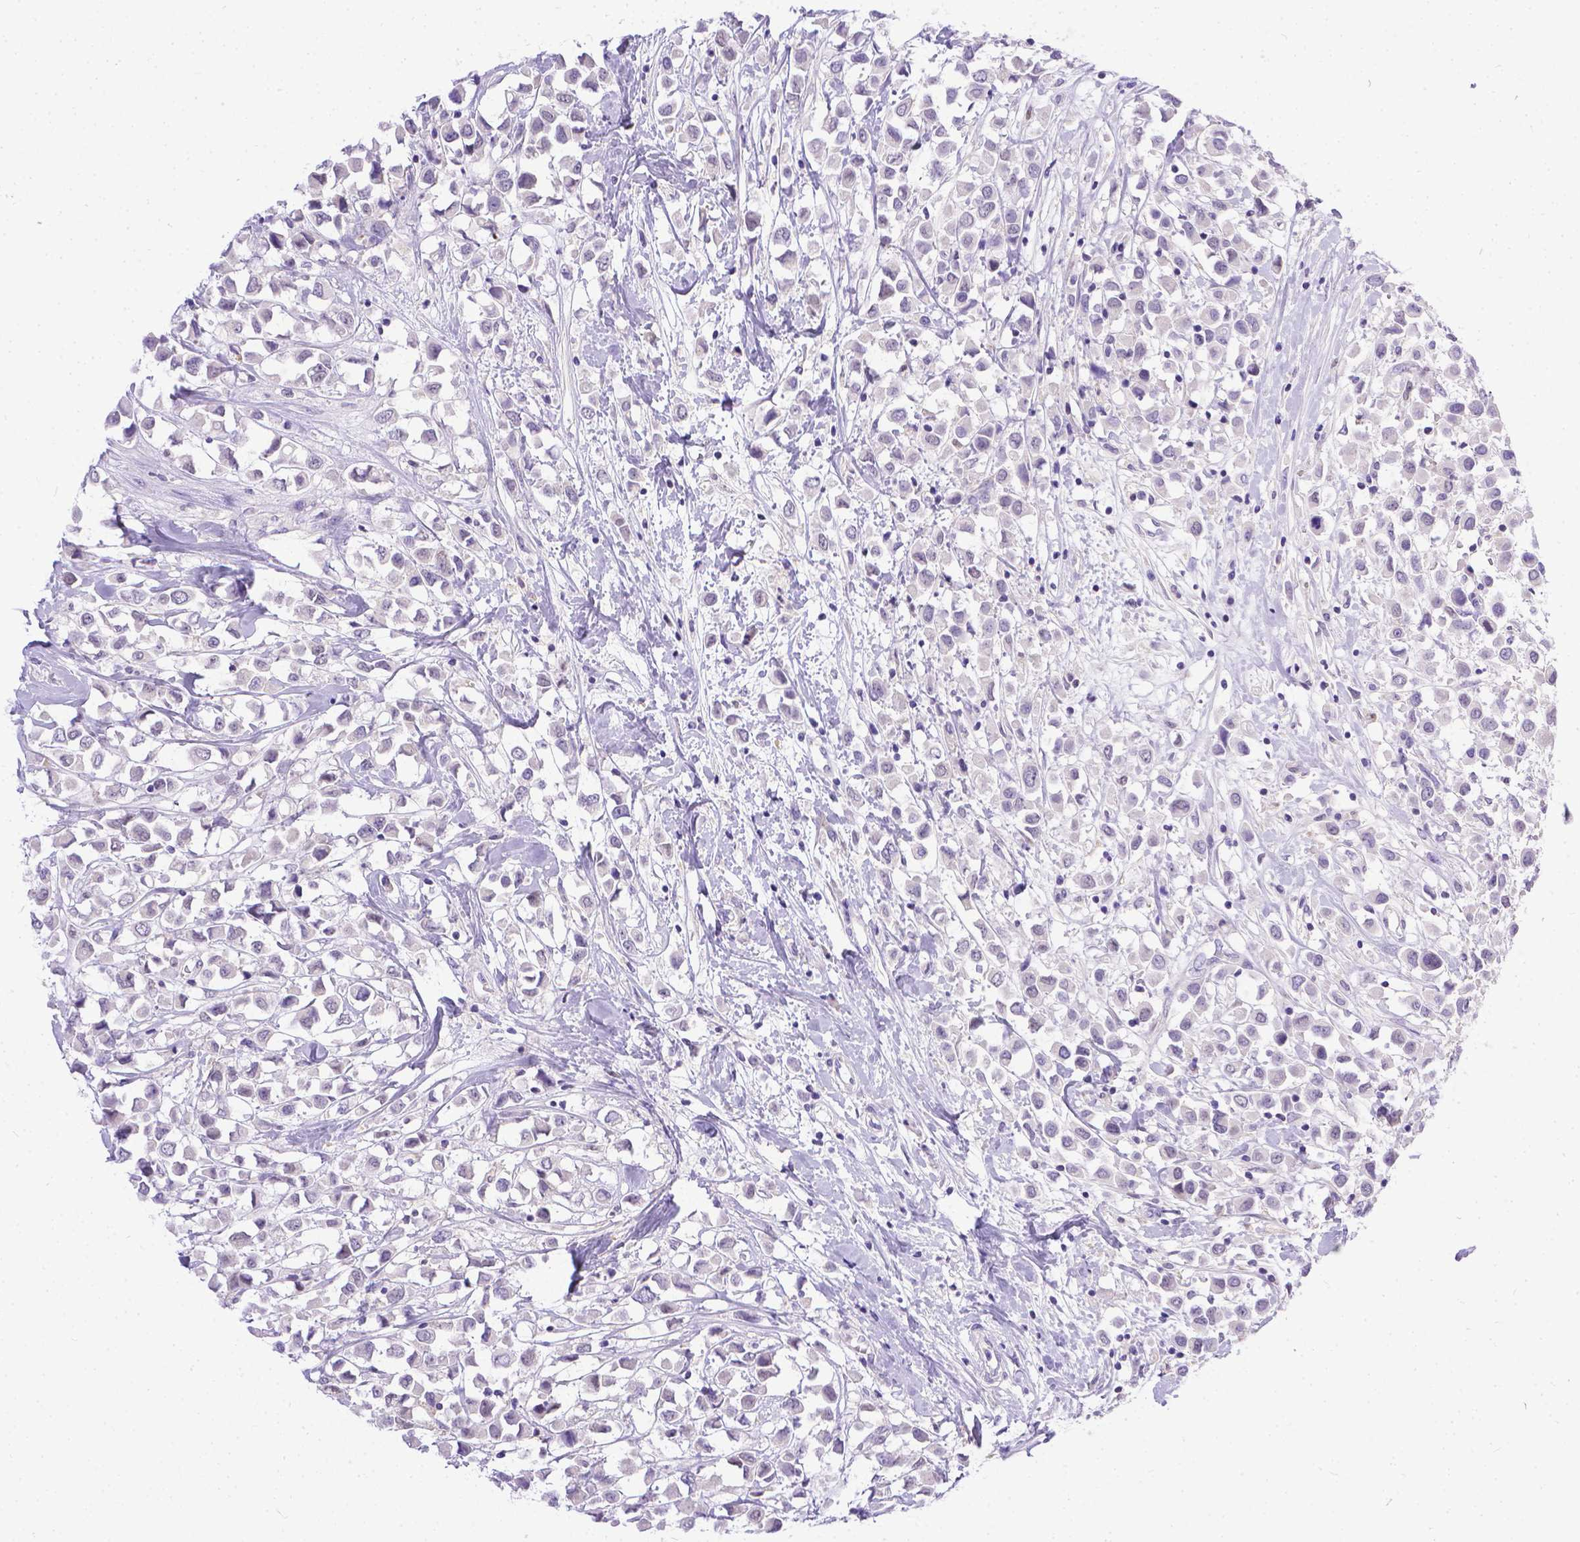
{"staining": {"intensity": "negative", "quantity": "none", "location": "none"}, "tissue": "breast cancer", "cell_type": "Tumor cells", "image_type": "cancer", "snomed": [{"axis": "morphology", "description": "Duct carcinoma"}, {"axis": "topography", "description": "Breast"}], "caption": "IHC photomicrograph of neoplastic tissue: breast cancer stained with DAB (3,3'-diaminobenzidine) reveals no significant protein positivity in tumor cells. (DAB IHC with hematoxylin counter stain).", "gene": "TTLL6", "patient": {"sex": "female", "age": 61}}